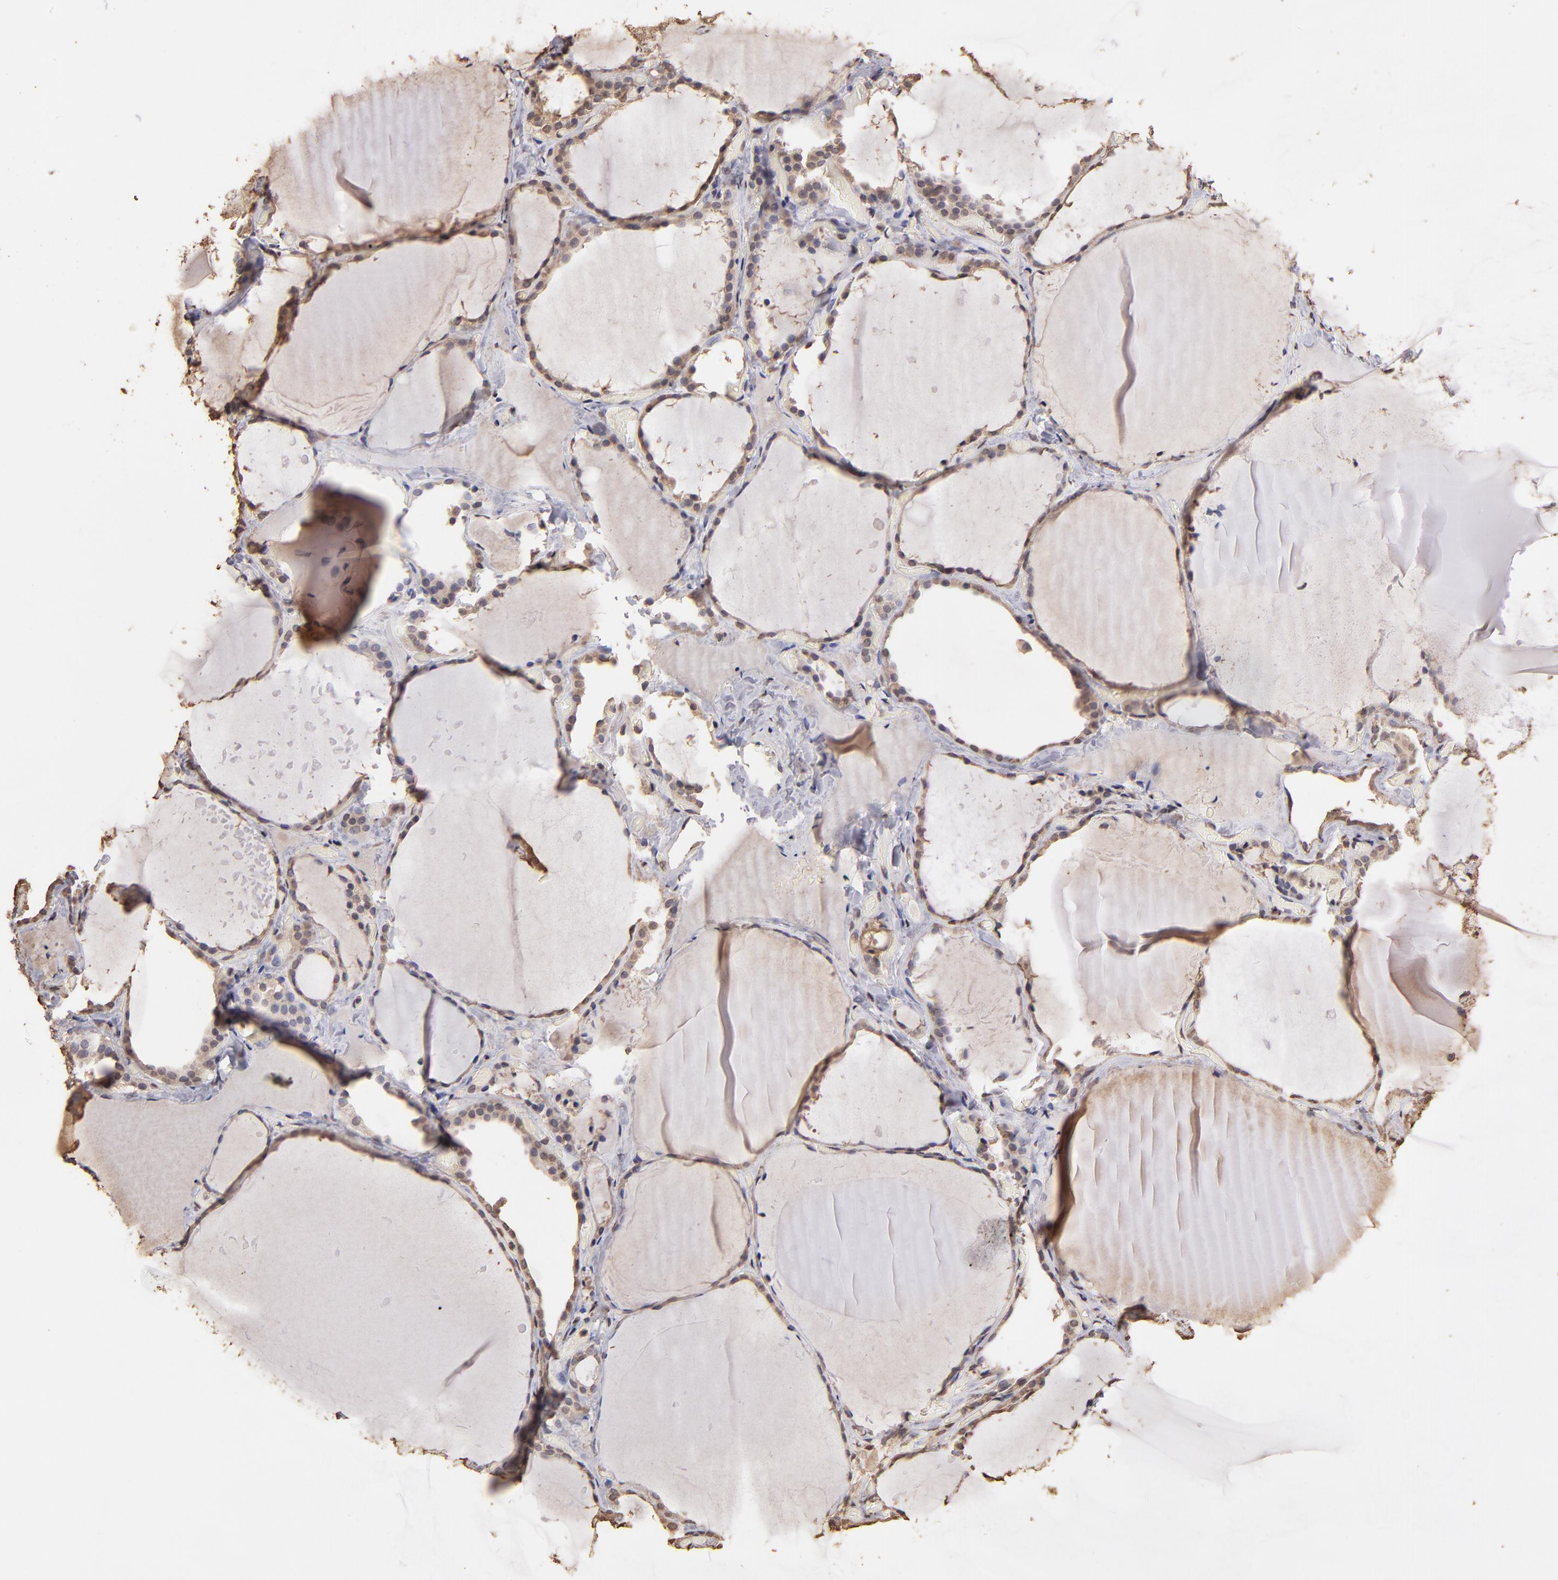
{"staining": {"intensity": "moderate", "quantity": ">75%", "location": "cytoplasmic/membranous"}, "tissue": "thyroid gland", "cell_type": "Glandular cells", "image_type": "normal", "snomed": [{"axis": "morphology", "description": "Normal tissue, NOS"}, {"axis": "topography", "description": "Thyroid gland"}], "caption": "High-power microscopy captured an immunohistochemistry histopathology image of benign thyroid gland, revealing moderate cytoplasmic/membranous expression in approximately >75% of glandular cells. (Brightfield microscopy of DAB IHC at high magnification).", "gene": "OPHN1", "patient": {"sex": "female", "age": 22}}